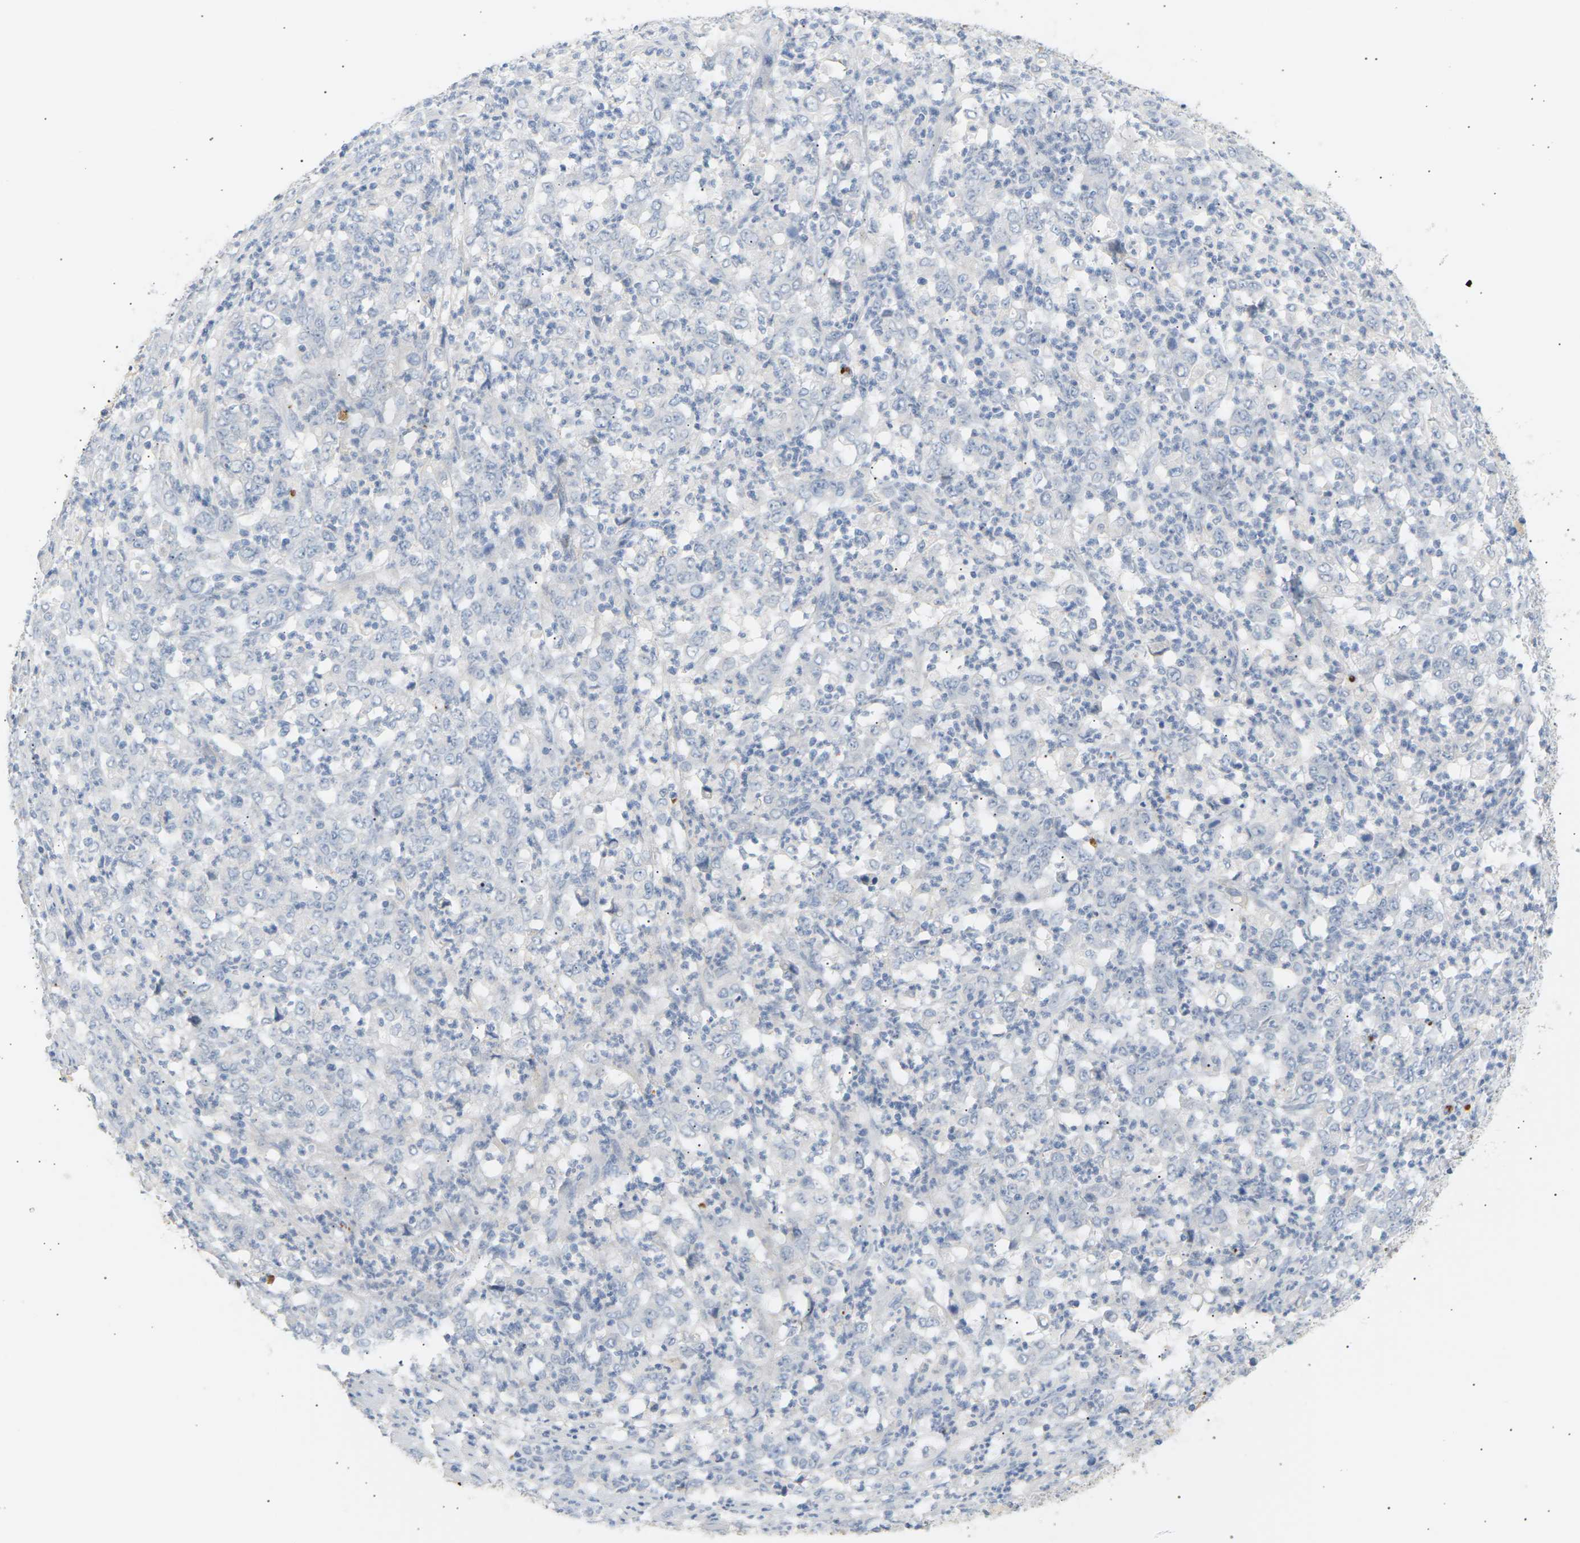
{"staining": {"intensity": "negative", "quantity": "none", "location": "none"}, "tissue": "stomach cancer", "cell_type": "Tumor cells", "image_type": "cancer", "snomed": [{"axis": "morphology", "description": "Adenocarcinoma, NOS"}, {"axis": "topography", "description": "Stomach, lower"}], "caption": "DAB immunohistochemical staining of human stomach adenocarcinoma shows no significant expression in tumor cells.", "gene": "CLU", "patient": {"sex": "female", "age": 71}}